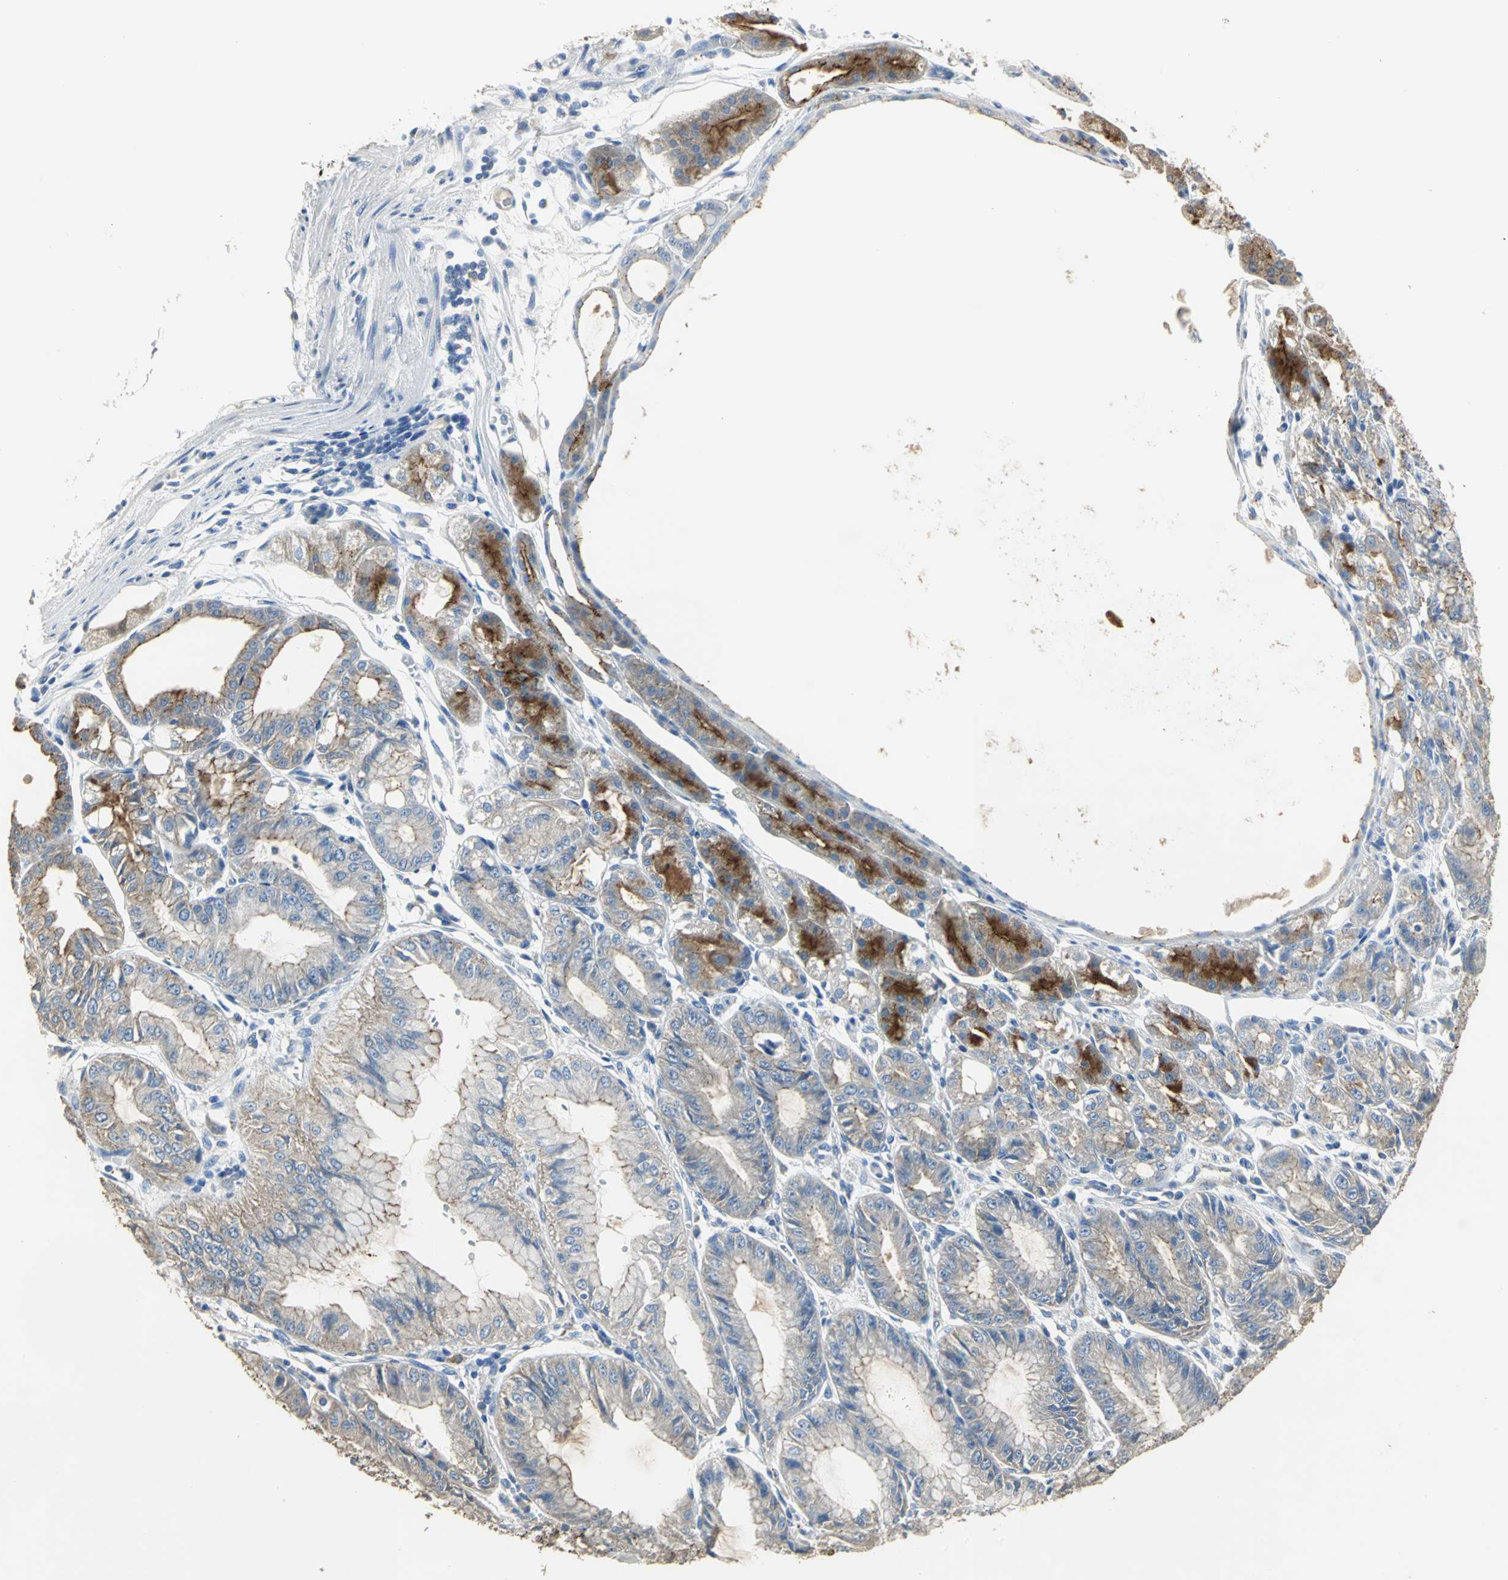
{"staining": {"intensity": "moderate", "quantity": ">75%", "location": "cytoplasmic/membranous"}, "tissue": "stomach", "cell_type": "Glandular cells", "image_type": "normal", "snomed": [{"axis": "morphology", "description": "Normal tissue, NOS"}, {"axis": "topography", "description": "Stomach, lower"}], "caption": "IHC photomicrograph of unremarkable stomach: human stomach stained using immunohistochemistry demonstrates medium levels of moderate protein expression localized specifically in the cytoplasmic/membranous of glandular cells, appearing as a cytoplasmic/membranous brown color.", "gene": "OCLN", "patient": {"sex": "male", "age": 71}}